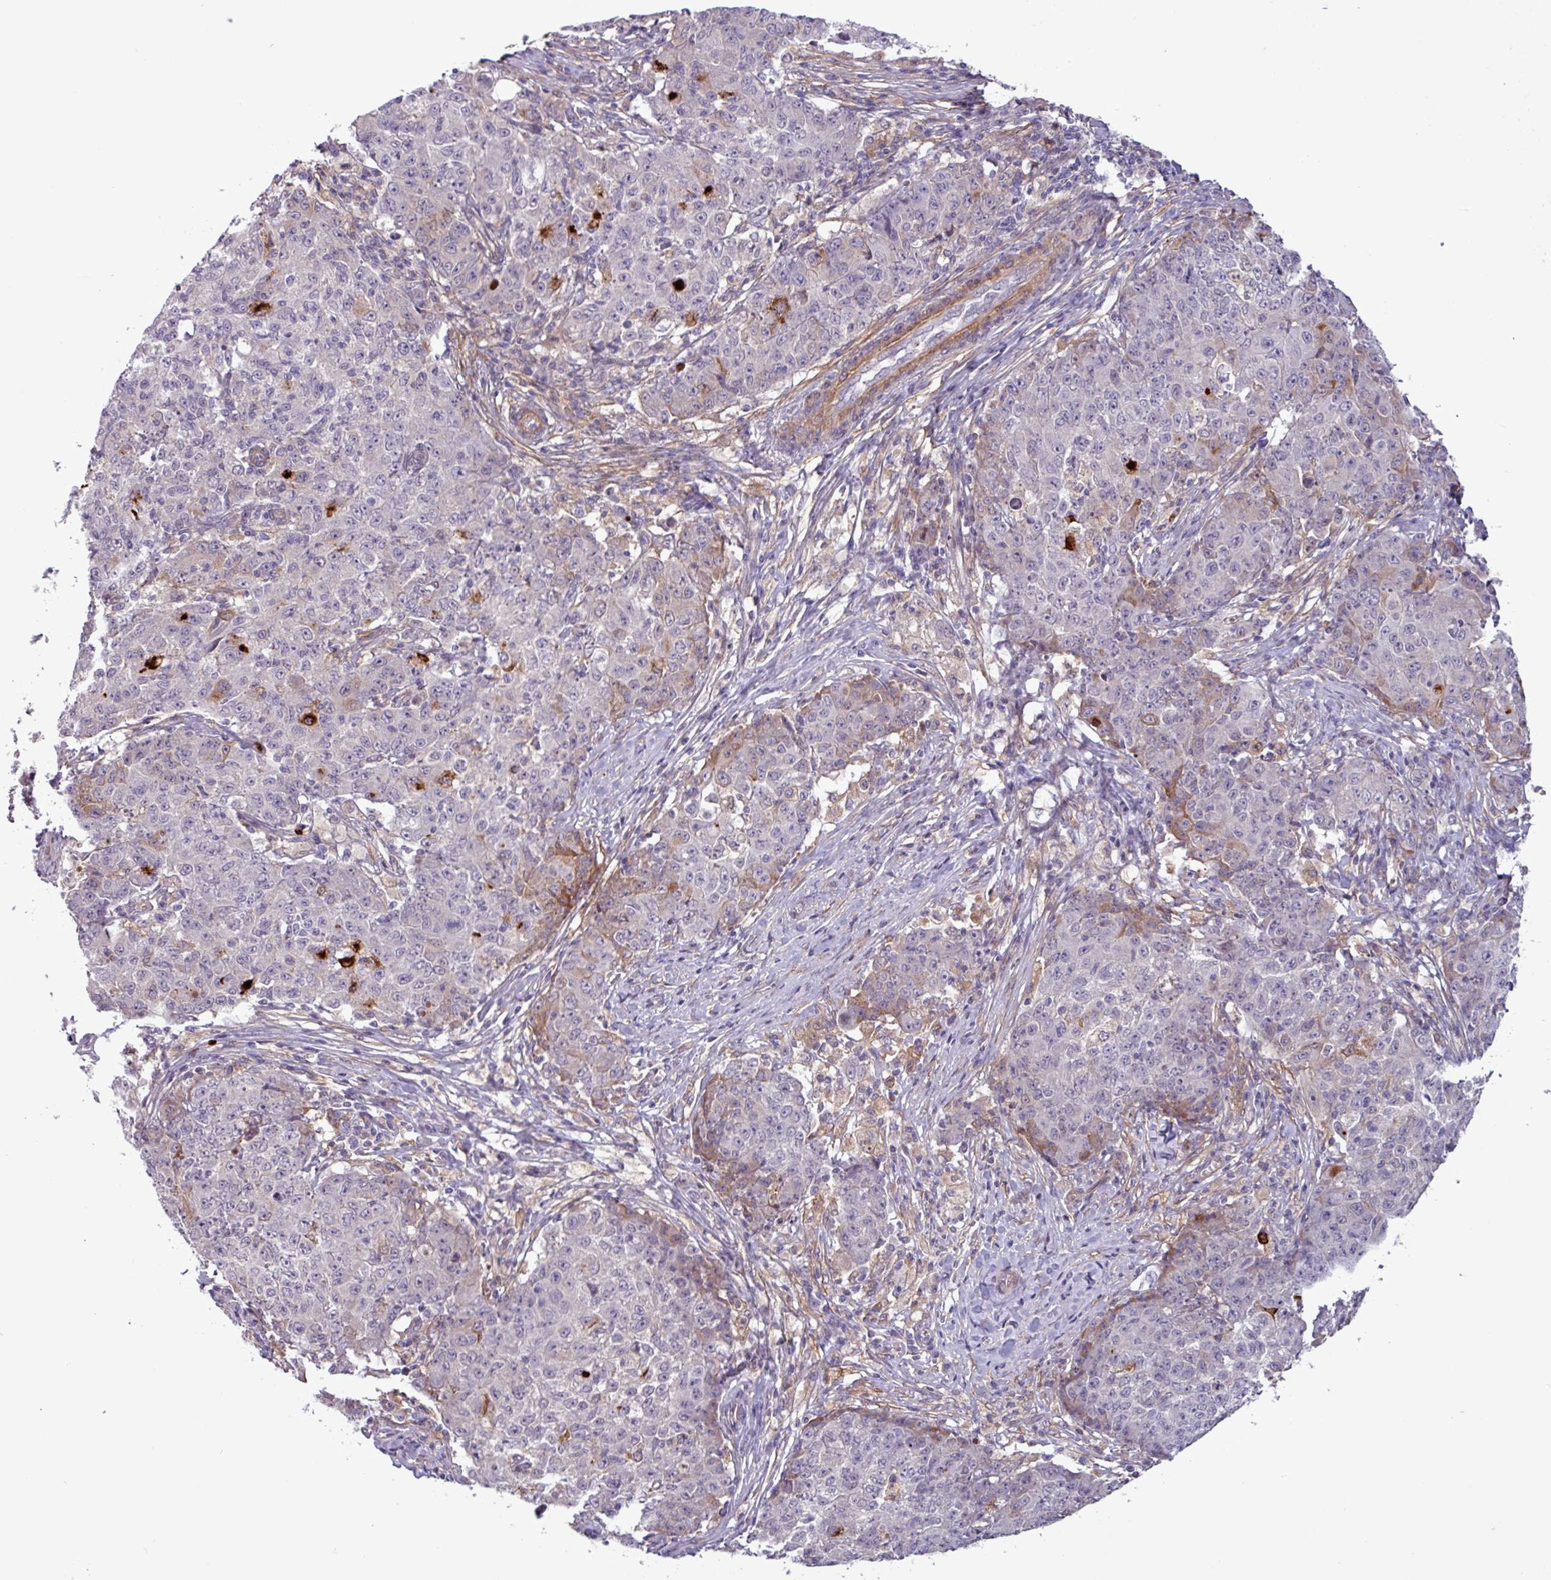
{"staining": {"intensity": "weak", "quantity": "<25%", "location": "cytoplasmic/membranous"}, "tissue": "ovarian cancer", "cell_type": "Tumor cells", "image_type": "cancer", "snomed": [{"axis": "morphology", "description": "Carcinoma, endometroid"}, {"axis": "topography", "description": "Ovary"}], "caption": "Immunohistochemistry (IHC) of endometroid carcinoma (ovarian) reveals no staining in tumor cells.", "gene": "PCED1A", "patient": {"sex": "female", "age": 42}}